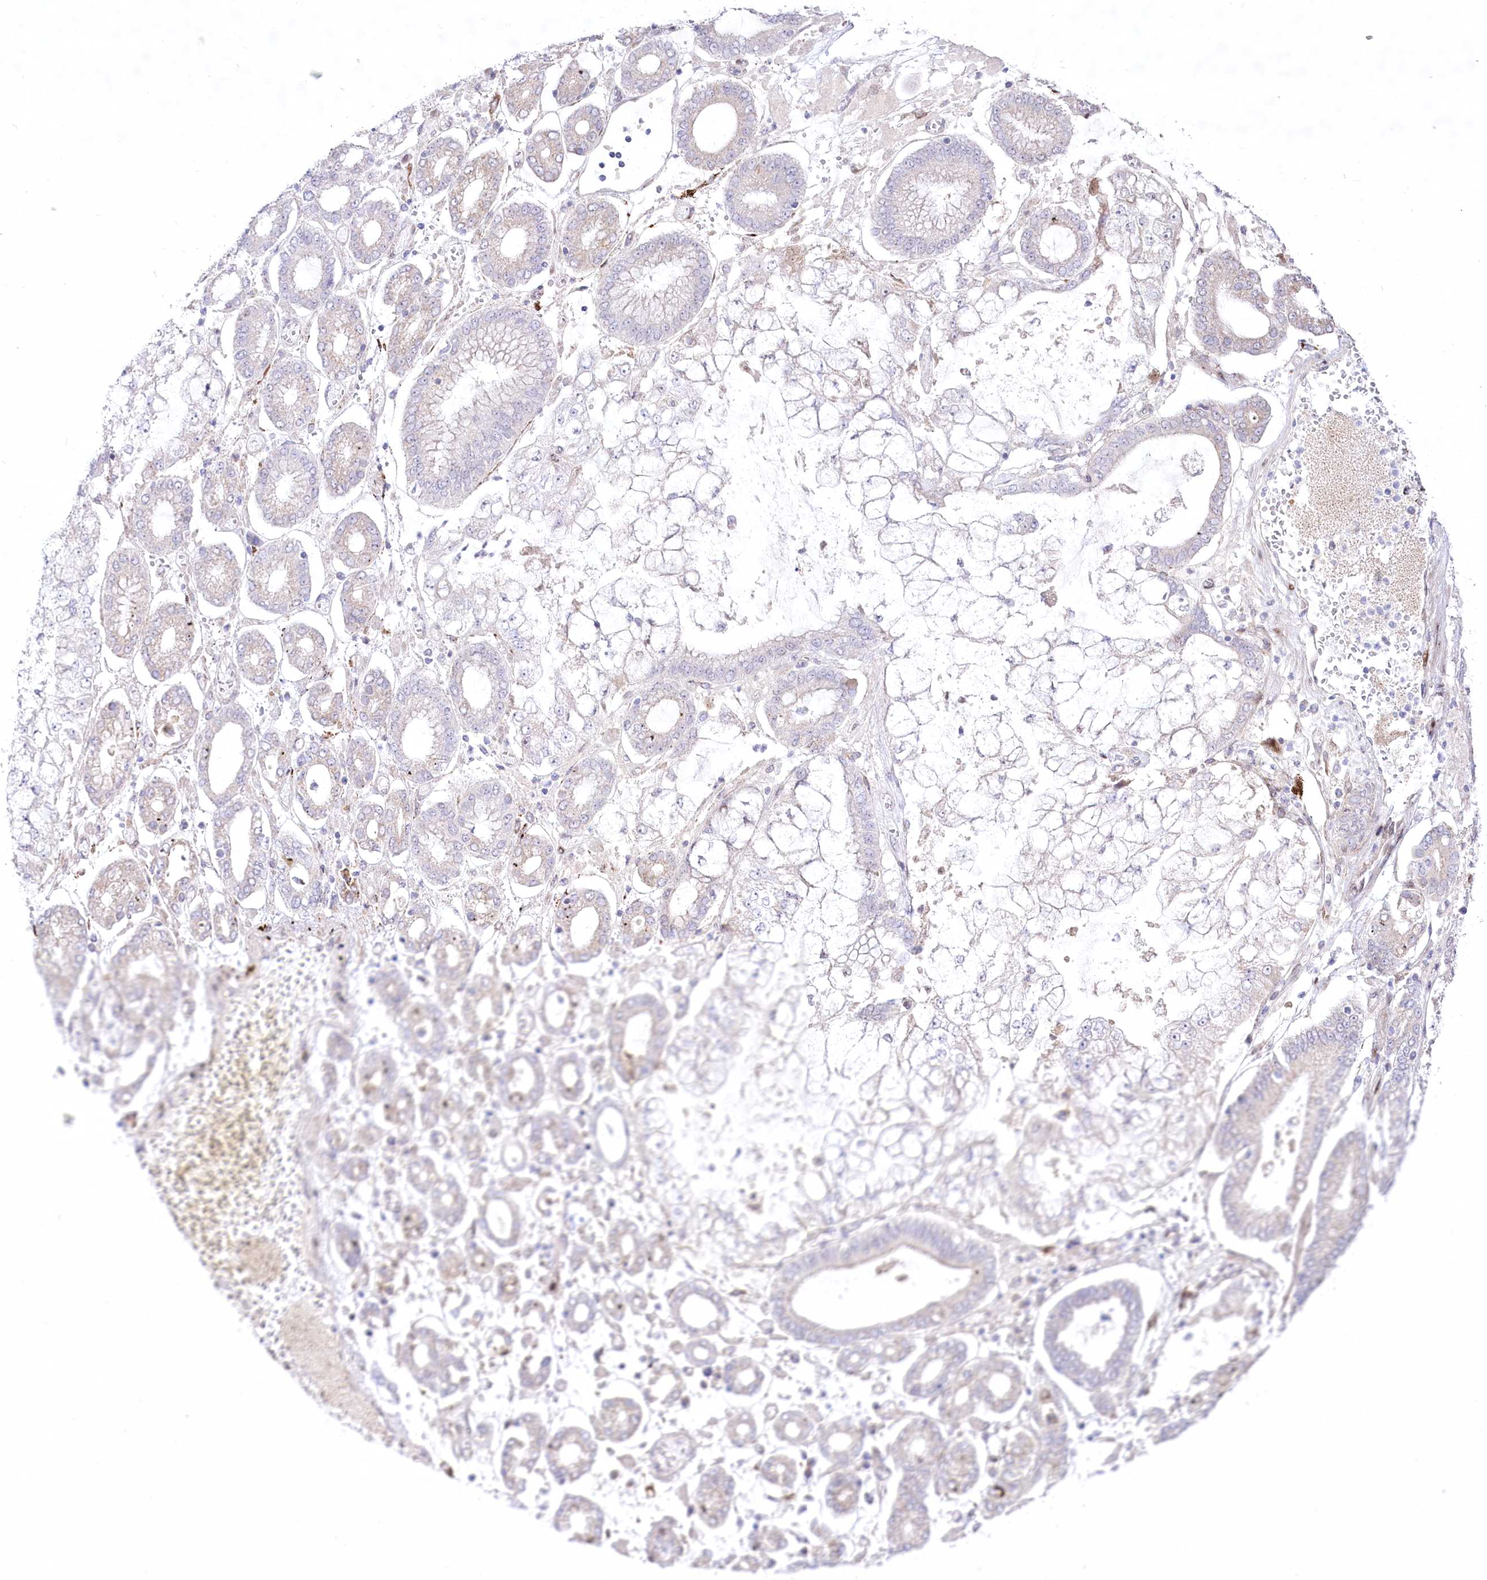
{"staining": {"intensity": "negative", "quantity": "none", "location": "none"}, "tissue": "stomach cancer", "cell_type": "Tumor cells", "image_type": "cancer", "snomed": [{"axis": "morphology", "description": "Adenocarcinoma, NOS"}, {"axis": "topography", "description": "Stomach"}], "caption": "Immunohistochemistry of human adenocarcinoma (stomach) exhibits no expression in tumor cells.", "gene": "CEP164", "patient": {"sex": "male", "age": 76}}